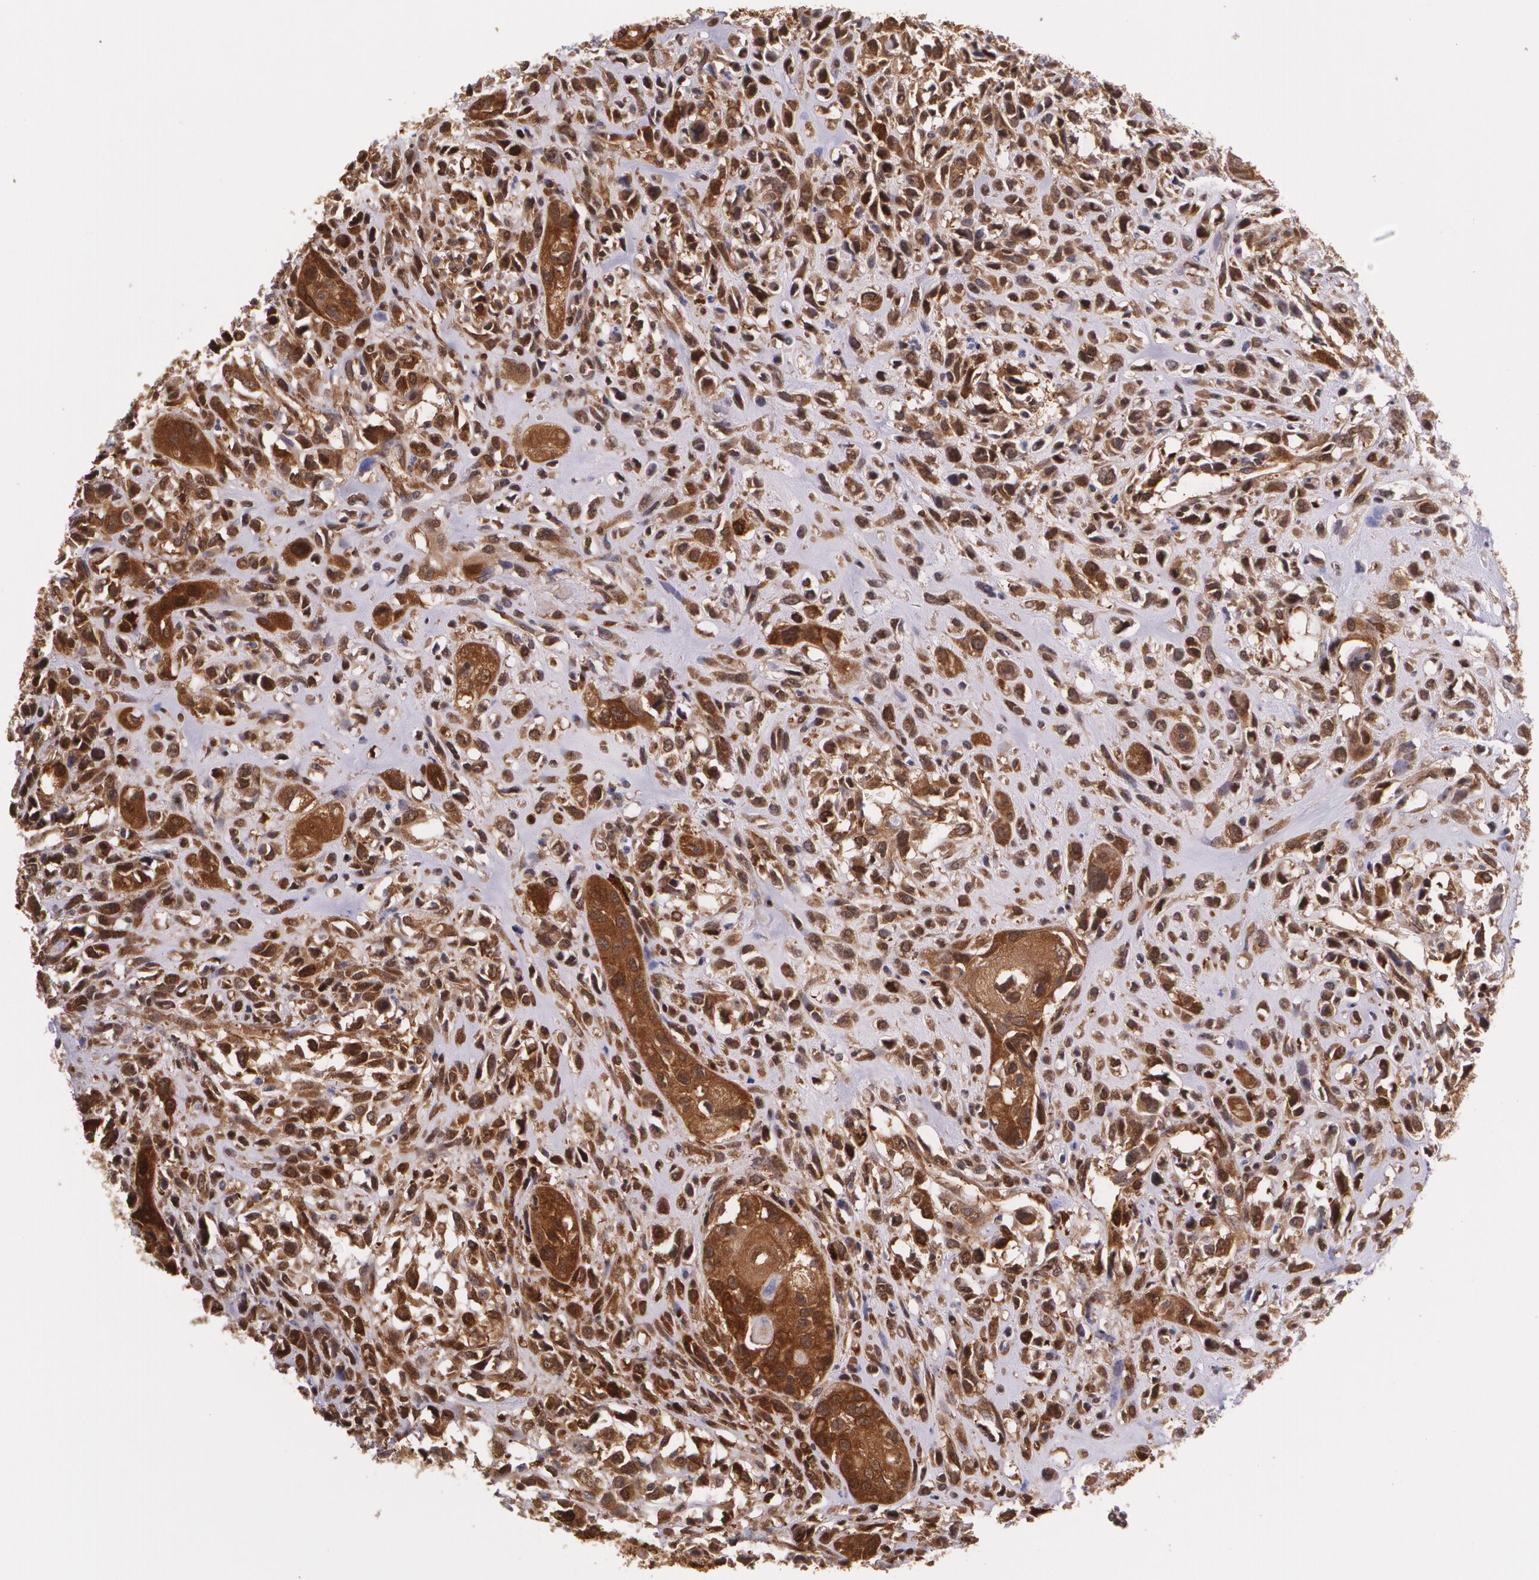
{"staining": {"intensity": "strong", "quantity": ">75%", "location": "cytoplasmic/membranous,nuclear"}, "tissue": "head and neck cancer", "cell_type": "Tumor cells", "image_type": "cancer", "snomed": [{"axis": "morphology", "description": "Neoplasm, malignant, NOS"}, {"axis": "topography", "description": "Salivary gland"}, {"axis": "topography", "description": "Head-Neck"}], "caption": "High-magnification brightfield microscopy of head and neck neoplasm (malignant) stained with DAB (brown) and counterstained with hematoxylin (blue). tumor cells exhibit strong cytoplasmic/membranous and nuclear positivity is identified in about>75% of cells. The protein is stained brown, and the nuclei are stained in blue (DAB IHC with brightfield microscopy, high magnification).", "gene": "HSPH1", "patient": {"sex": "male", "age": 43}}